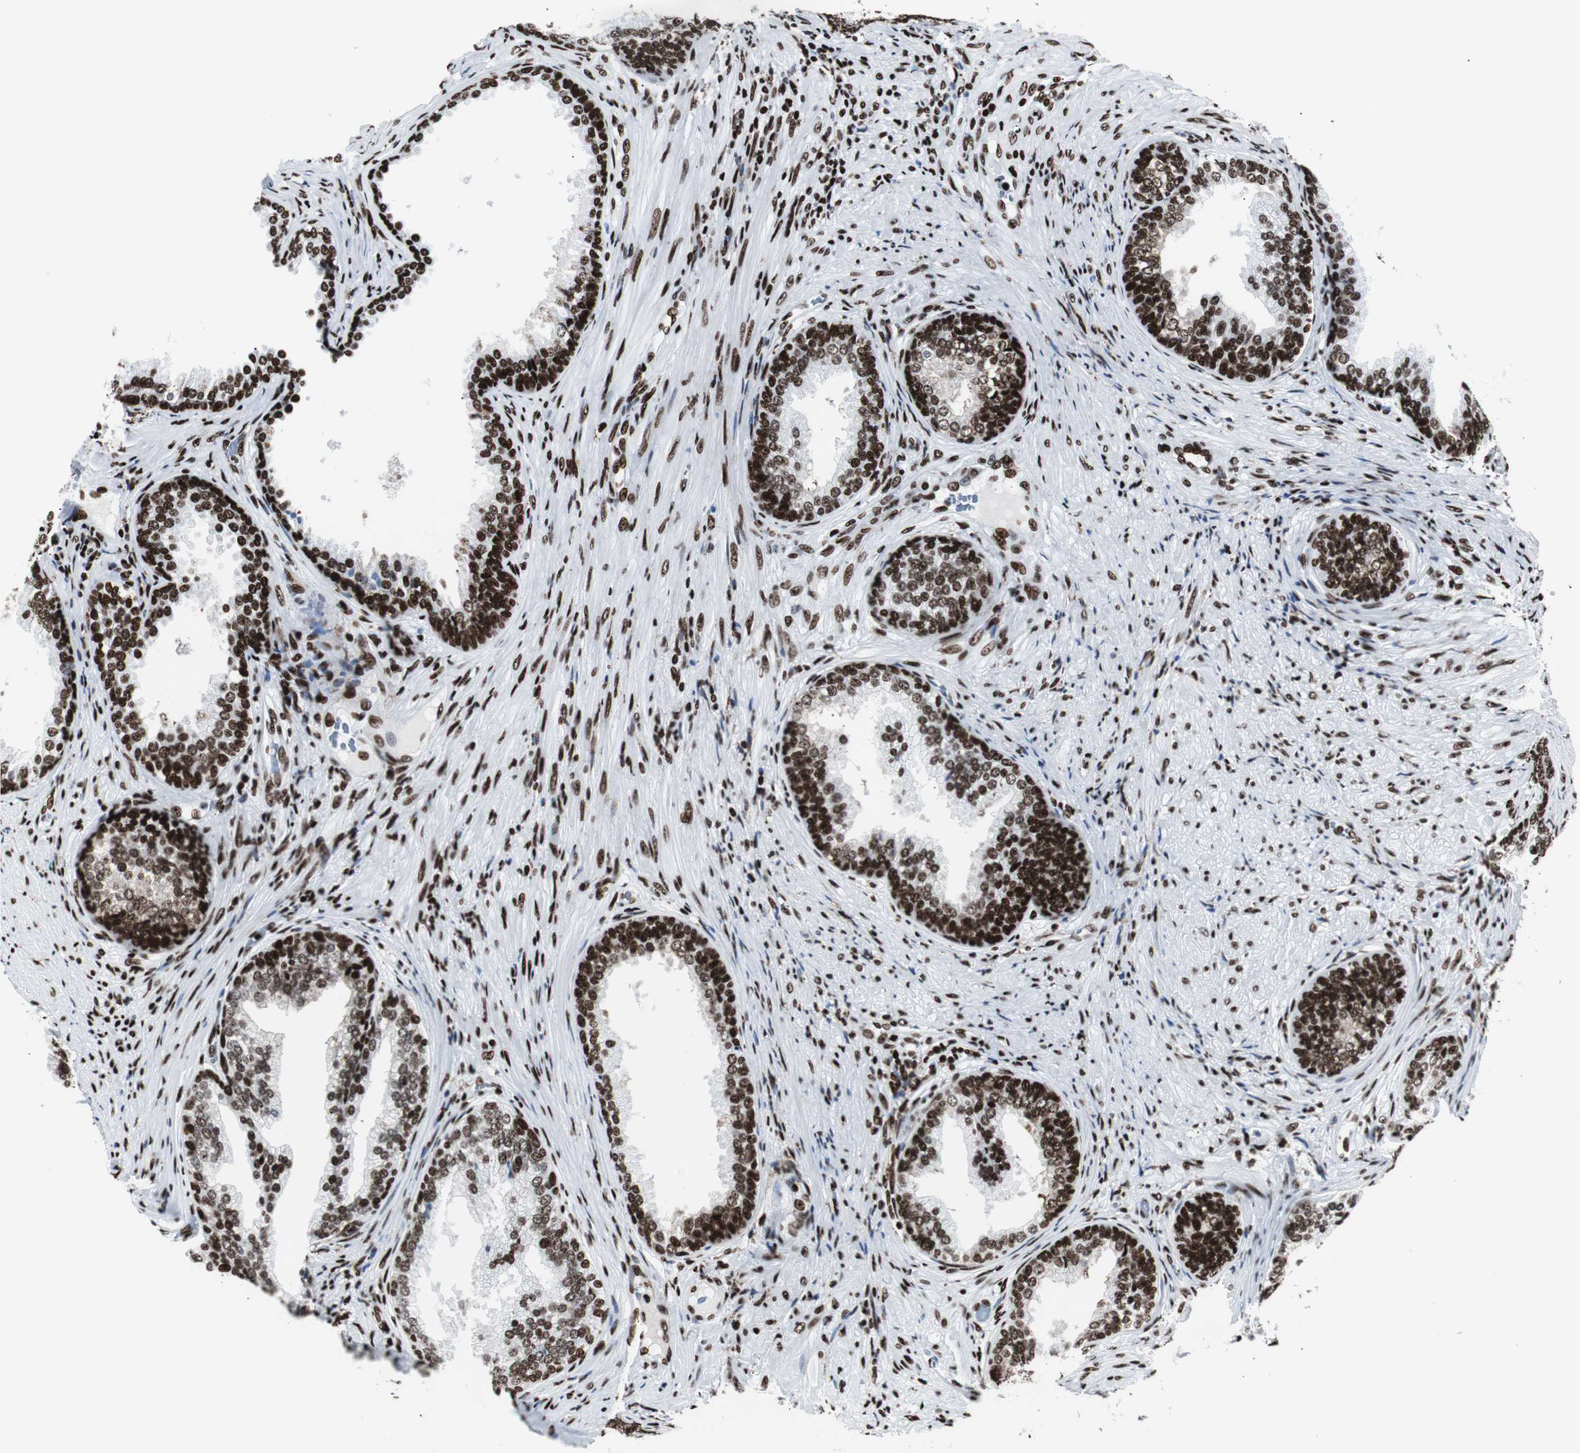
{"staining": {"intensity": "strong", "quantity": ">75%", "location": "nuclear"}, "tissue": "prostate", "cell_type": "Glandular cells", "image_type": "normal", "snomed": [{"axis": "morphology", "description": "Normal tissue, NOS"}, {"axis": "topography", "description": "Prostate"}], "caption": "IHC image of benign prostate: human prostate stained using immunohistochemistry exhibits high levels of strong protein expression localized specifically in the nuclear of glandular cells, appearing as a nuclear brown color.", "gene": "NCL", "patient": {"sex": "male", "age": 76}}